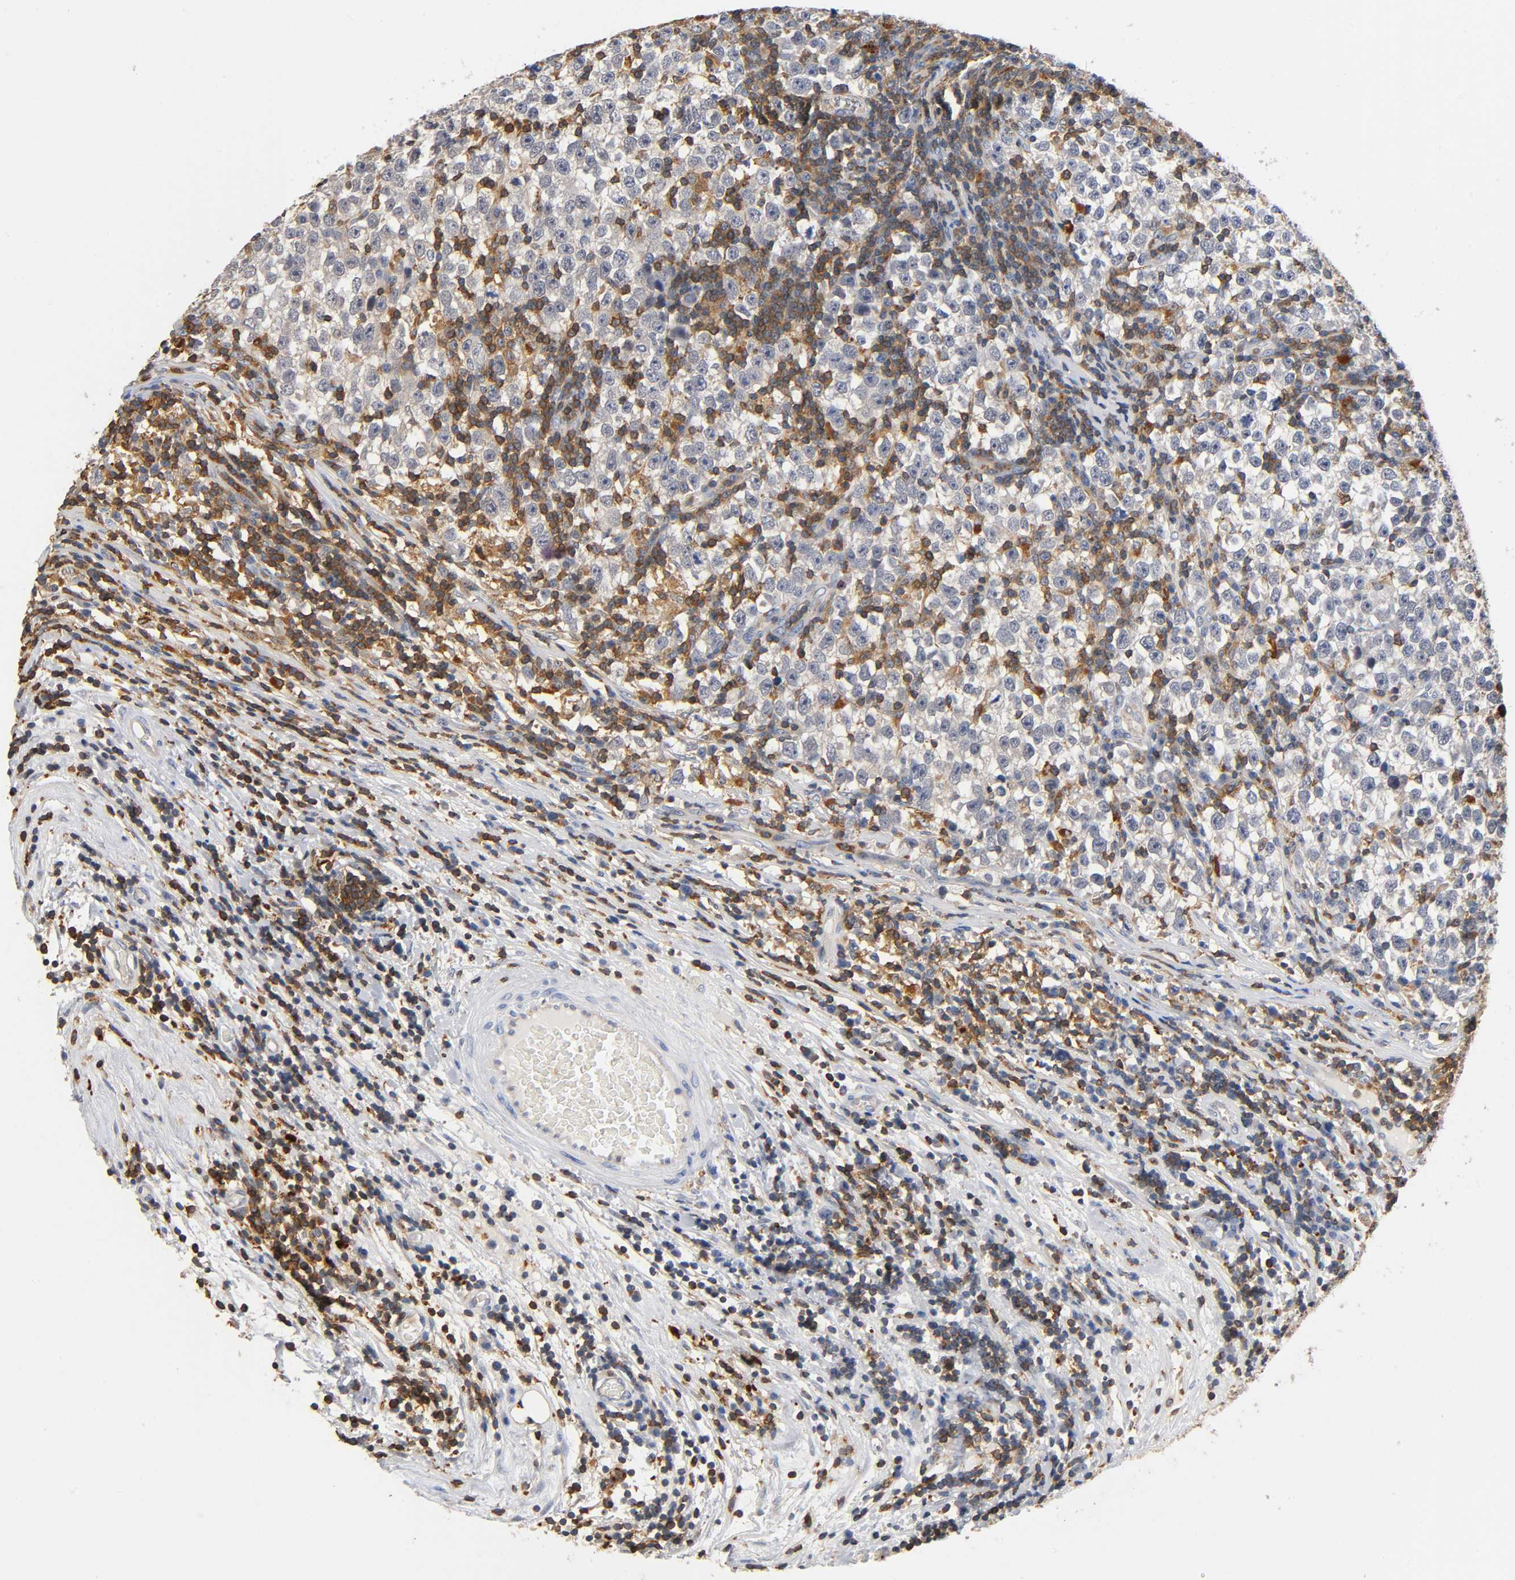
{"staining": {"intensity": "negative", "quantity": "none", "location": "none"}, "tissue": "testis cancer", "cell_type": "Tumor cells", "image_type": "cancer", "snomed": [{"axis": "morphology", "description": "Seminoma, NOS"}, {"axis": "topography", "description": "Testis"}], "caption": "Immunohistochemistry photomicrograph of human testis cancer (seminoma) stained for a protein (brown), which reveals no expression in tumor cells.", "gene": "UCKL1", "patient": {"sex": "male", "age": 43}}